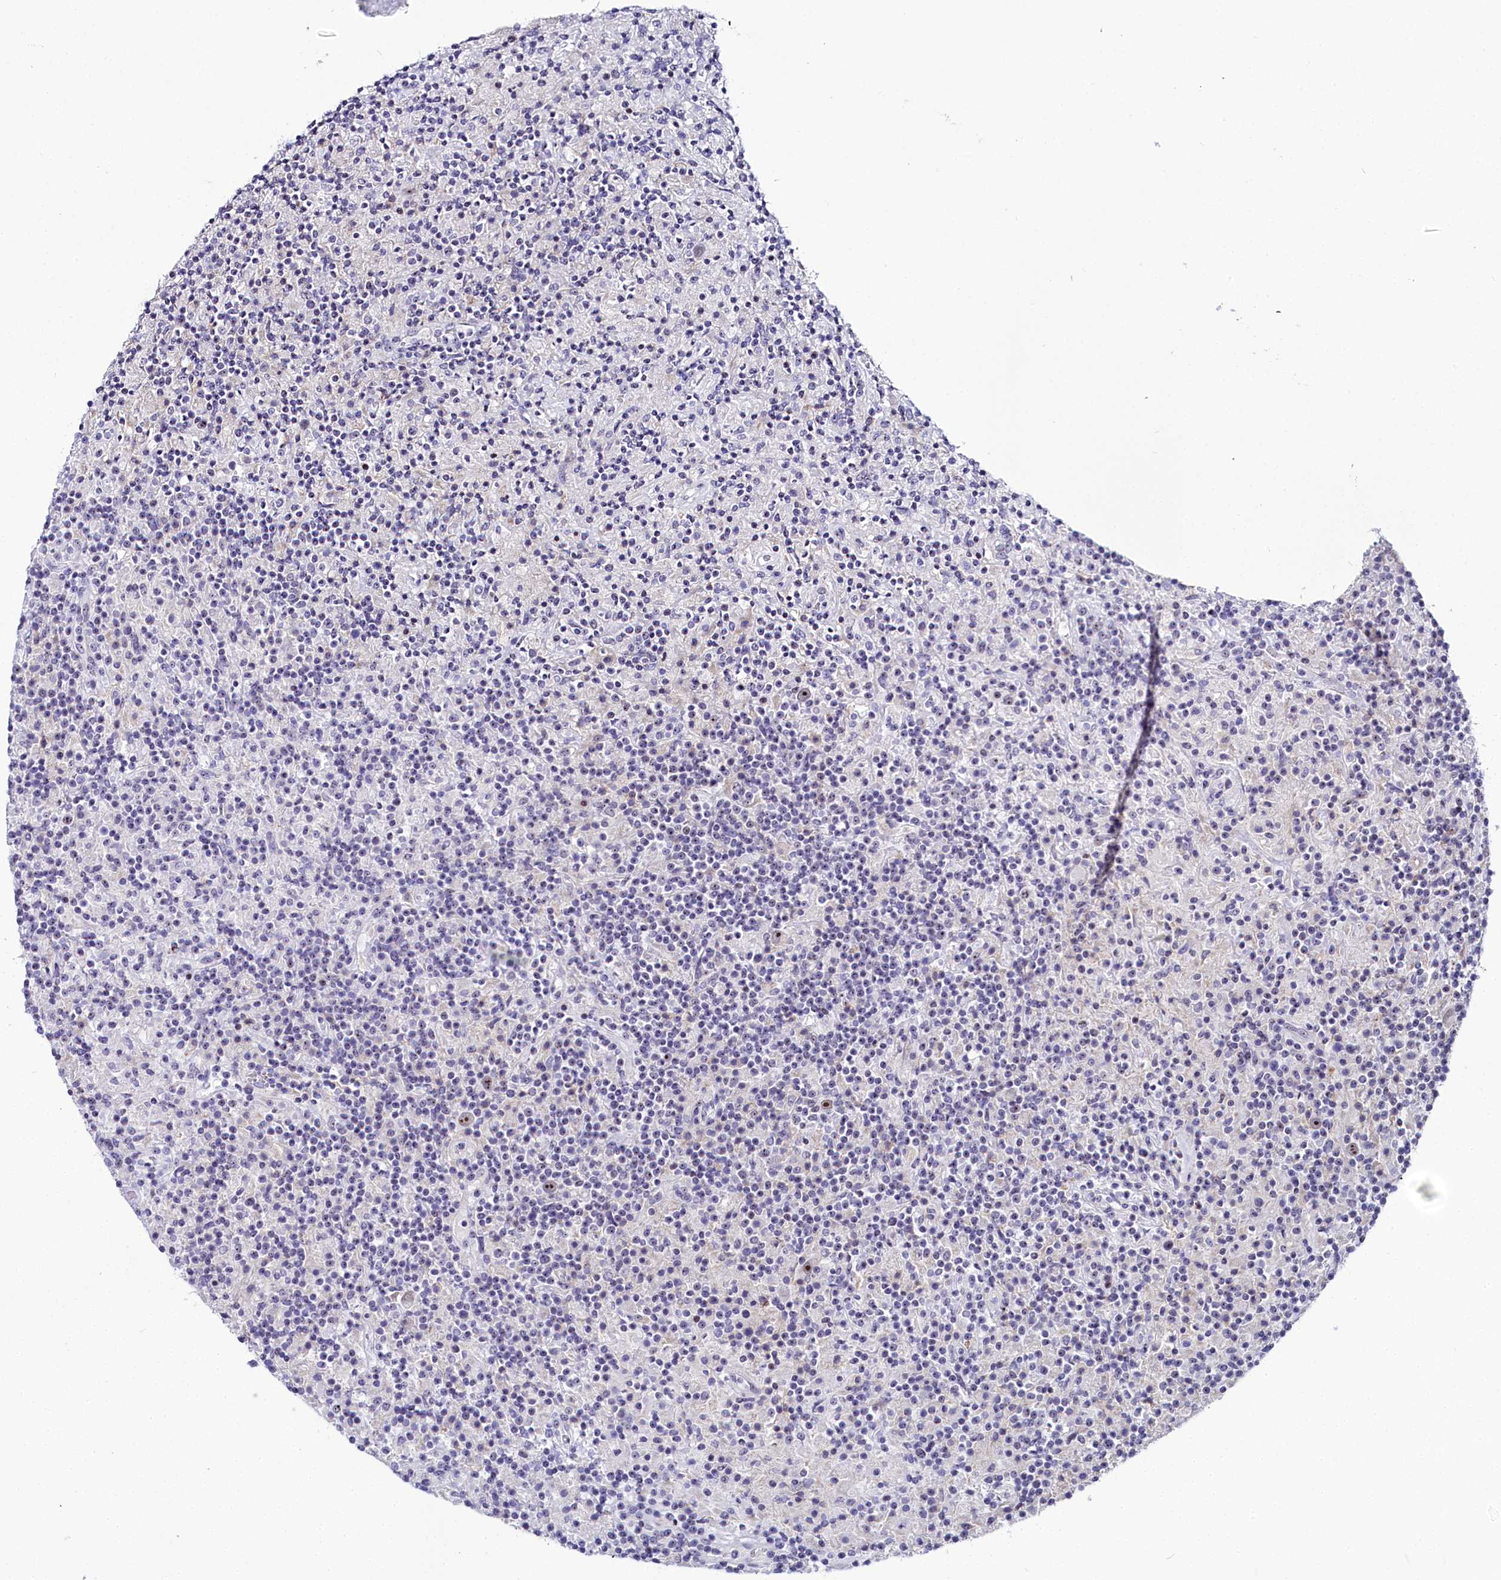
{"staining": {"intensity": "weak", "quantity": "25%-75%", "location": "nuclear"}, "tissue": "lymphoma", "cell_type": "Tumor cells", "image_type": "cancer", "snomed": [{"axis": "morphology", "description": "Hodgkin's disease, NOS"}, {"axis": "topography", "description": "Lymph node"}], "caption": "This micrograph shows IHC staining of lymphoma, with low weak nuclear expression in approximately 25%-75% of tumor cells.", "gene": "TCOF1", "patient": {"sex": "male", "age": 70}}